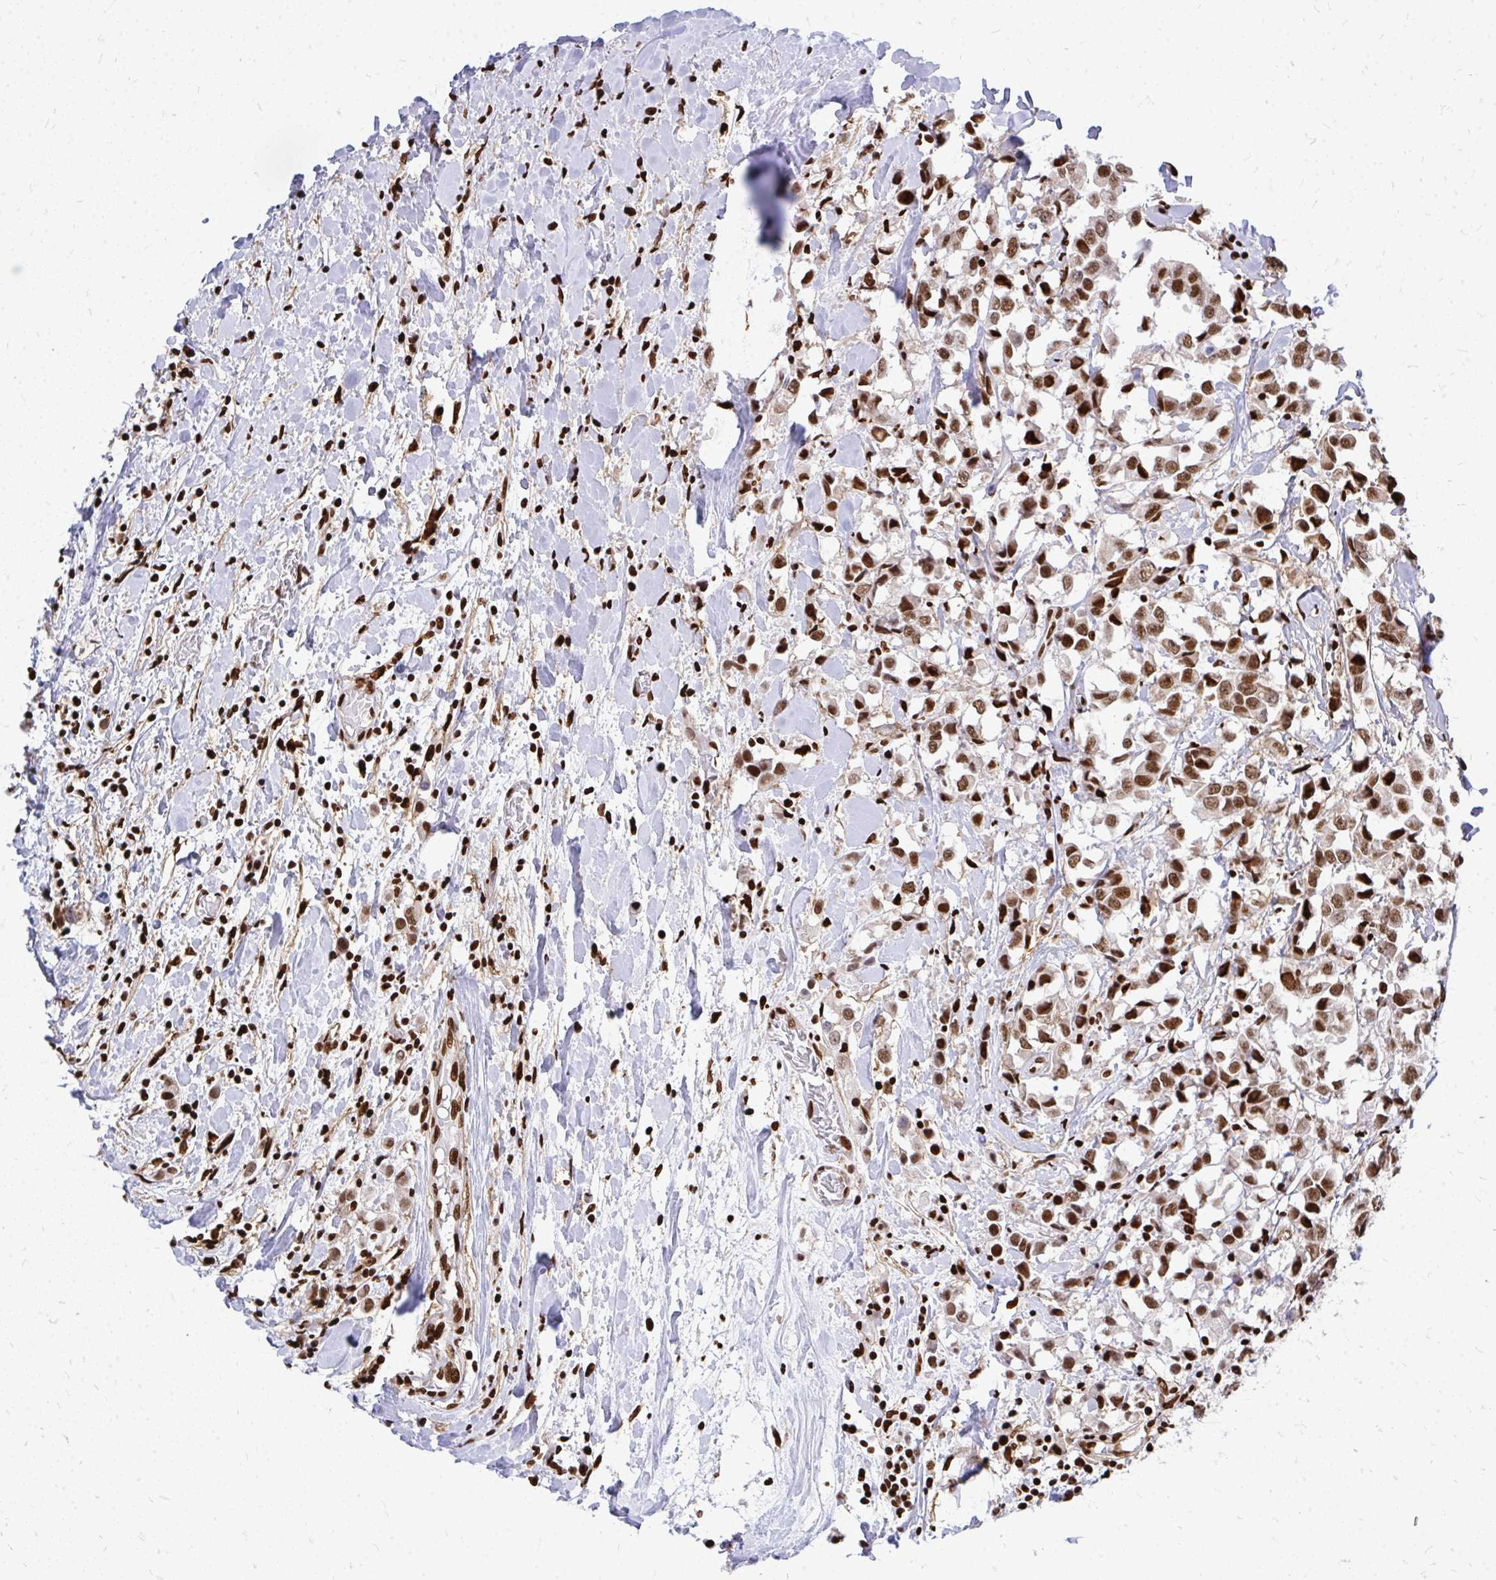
{"staining": {"intensity": "moderate", "quantity": ">75%", "location": "nuclear"}, "tissue": "breast cancer", "cell_type": "Tumor cells", "image_type": "cancer", "snomed": [{"axis": "morphology", "description": "Duct carcinoma"}, {"axis": "topography", "description": "Breast"}], "caption": "The histopathology image reveals staining of breast cancer (invasive ductal carcinoma), revealing moderate nuclear protein expression (brown color) within tumor cells.", "gene": "TBL1Y", "patient": {"sex": "female", "age": 61}}